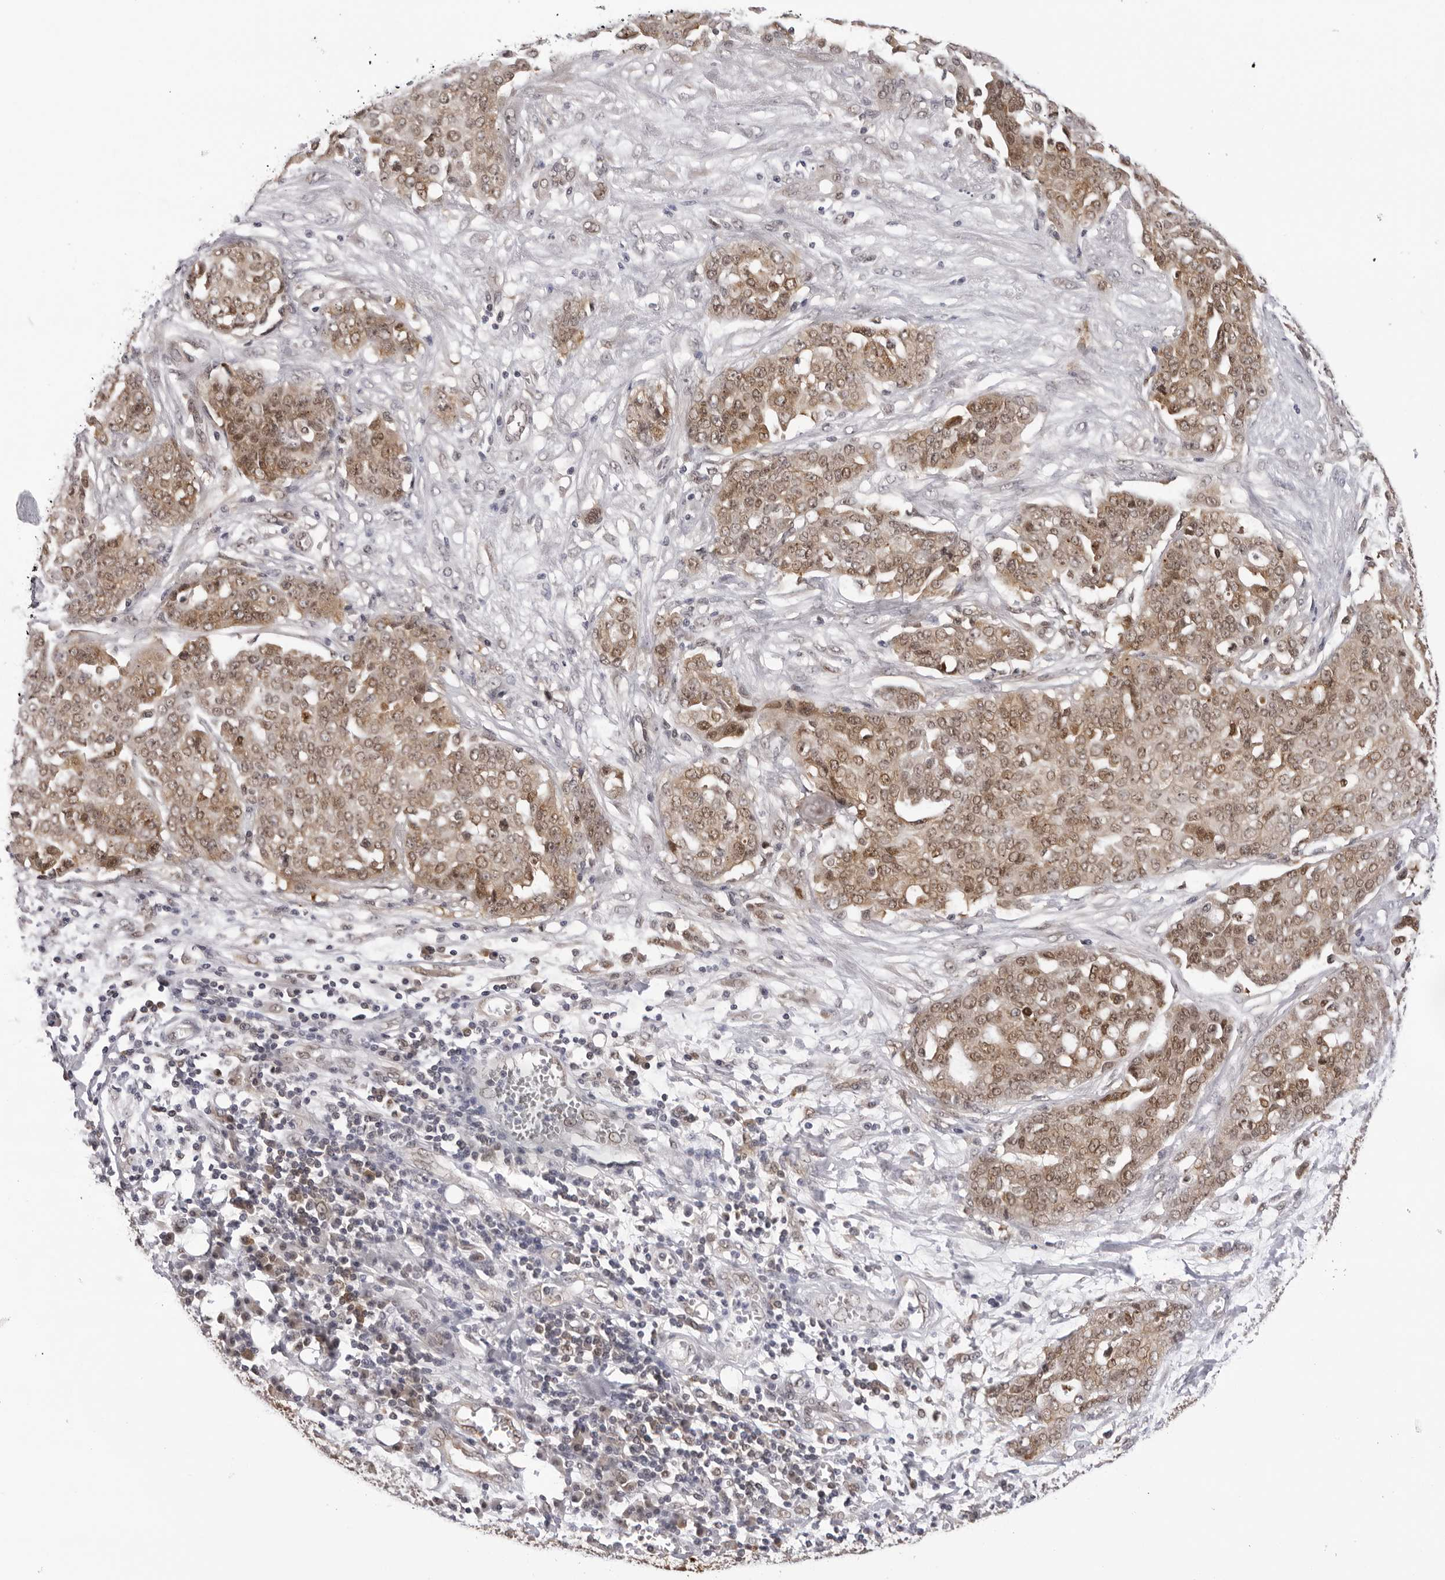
{"staining": {"intensity": "moderate", "quantity": ">75%", "location": "cytoplasmic/membranous,nuclear"}, "tissue": "ovarian cancer", "cell_type": "Tumor cells", "image_type": "cancer", "snomed": [{"axis": "morphology", "description": "Cystadenocarcinoma, serous, NOS"}, {"axis": "topography", "description": "Soft tissue"}, {"axis": "topography", "description": "Ovary"}], "caption": "A histopathology image of human ovarian cancer (serous cystadenocarcinoma) stained for a protein reveals moderate cytoplasmic/membranous and nuclear brown staining in tumor cells. Nuclei are stained in blue.", "gene": "WDR77", "patient": {"sex": "female", "age": 57}}